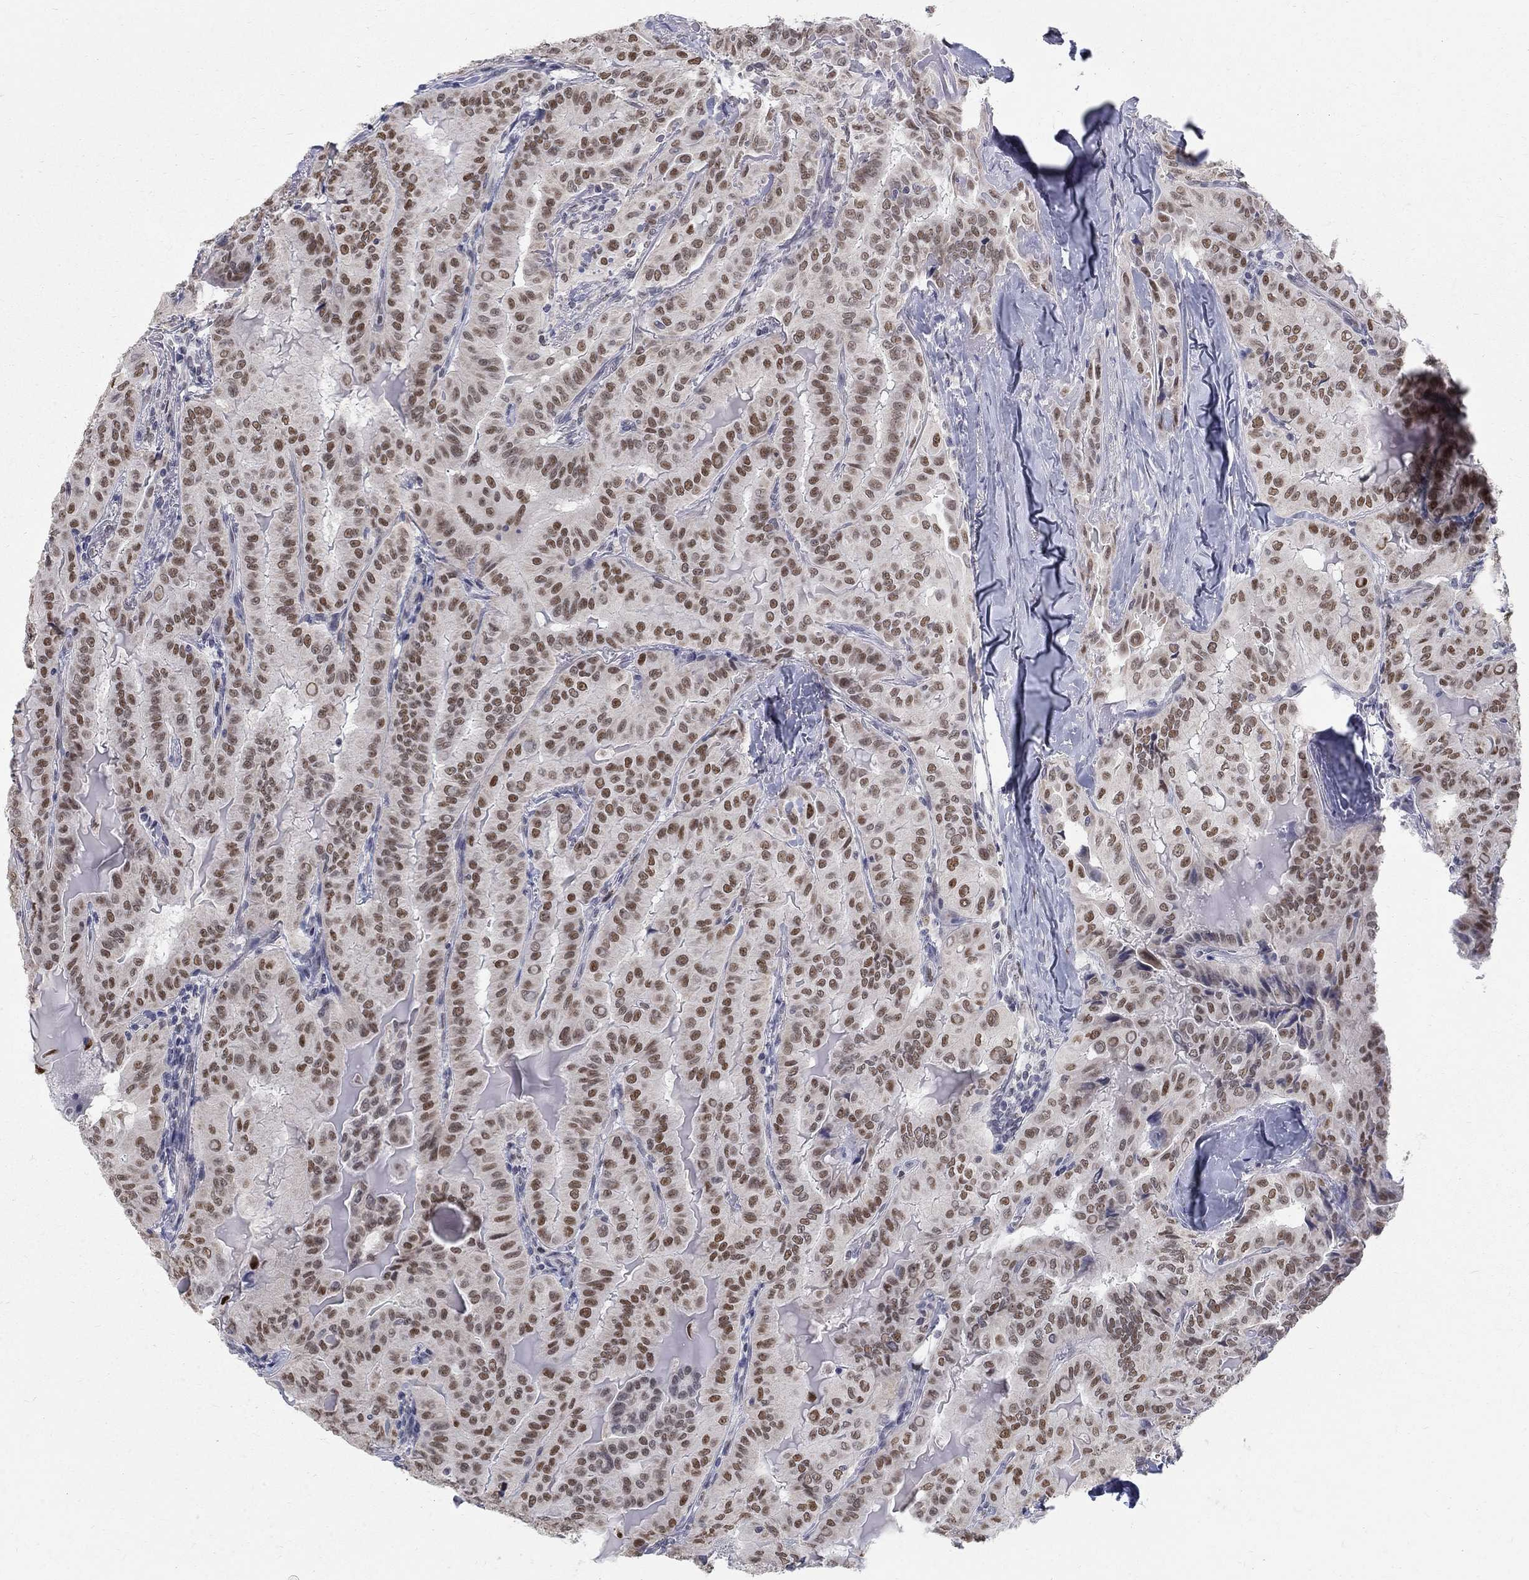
{"staining": {"intensity": "strong", "quantity": ">75%", "location": "nuclear"}, "tissue": "thyroid cancer", "cell_type": "Tumor cells", "image_type": "cancer", "snomed": [{"axis": "morphology", "description": "Papillary adenocarcinoma, NOS"}, {"axis": "topography", "description": "Thyroid gland"}], "caption": "Tumor cells display high levels of strong nuclear expression in approximately >75% of cells in thyroid cancer. (brown staining indicates protein expression, while blue staining denotes nuclei).", "gene": "GCFC2", "patient": {"sex": "female", "age": 68}}